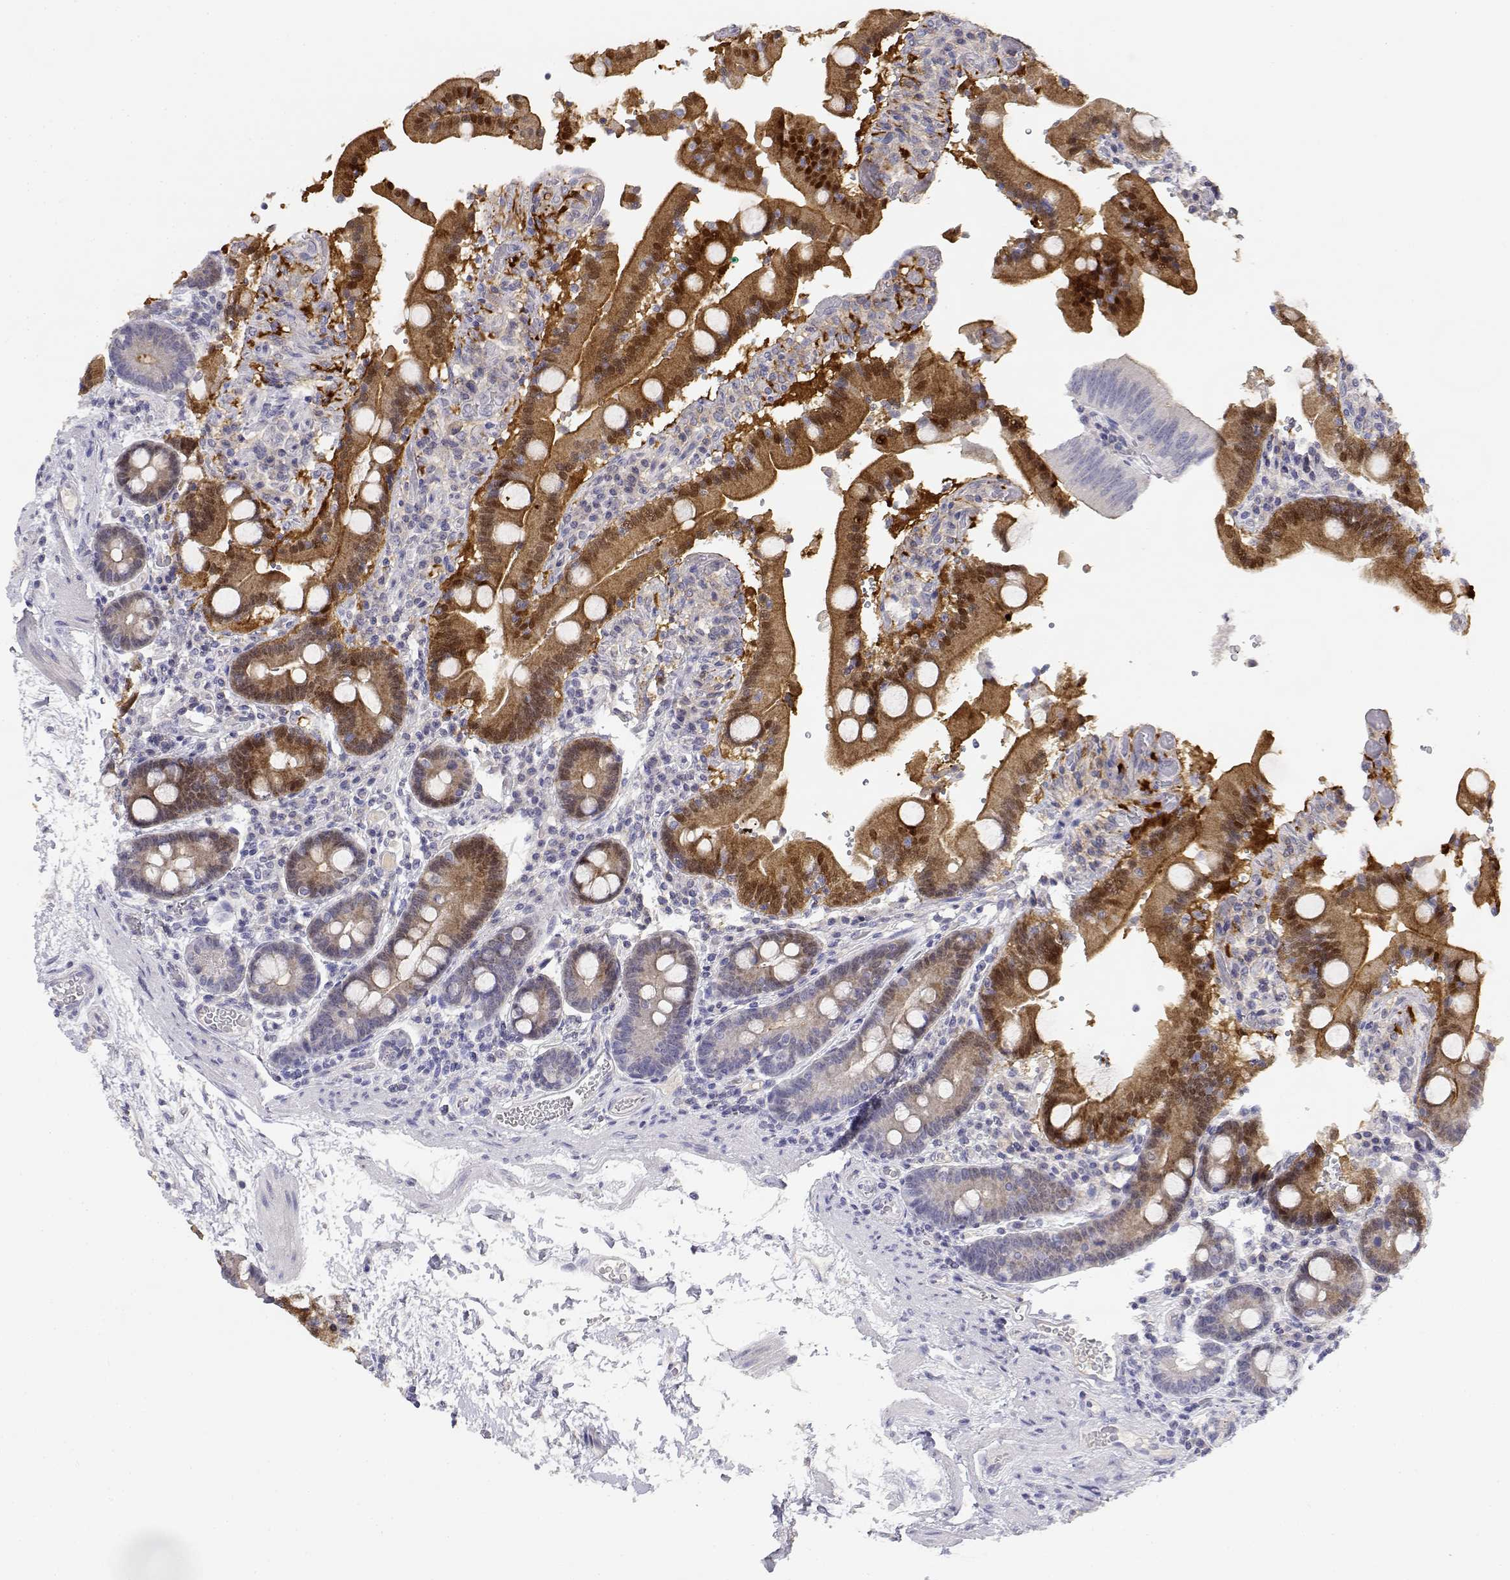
{"staining": {"intensity": "strong", "quantity": "25%-75%", "location": "cytoplasmic/membranous,nuclear"}, "tissue": "duodenum", "cell_type": "Glandular cells", "image_type": "normal", "snomed": [{"axis": "morphology", "description": "Normal tissue, NOS"}, {"axis": "topography", "description": "Duodenum"}], "caption": "Immunohistochemistry (IHC) image of benign duodenum: human duodenum stained using immunohistochemistry shows high levels of strong protein expression localized specifically in the cytoplasmic/membranous,nuclear of glandular cells, appearing as a cytoplasmic/membranous,nuclear brown color.", "gene": "ADA", "patient": {"sex": "female", "age": 62}}